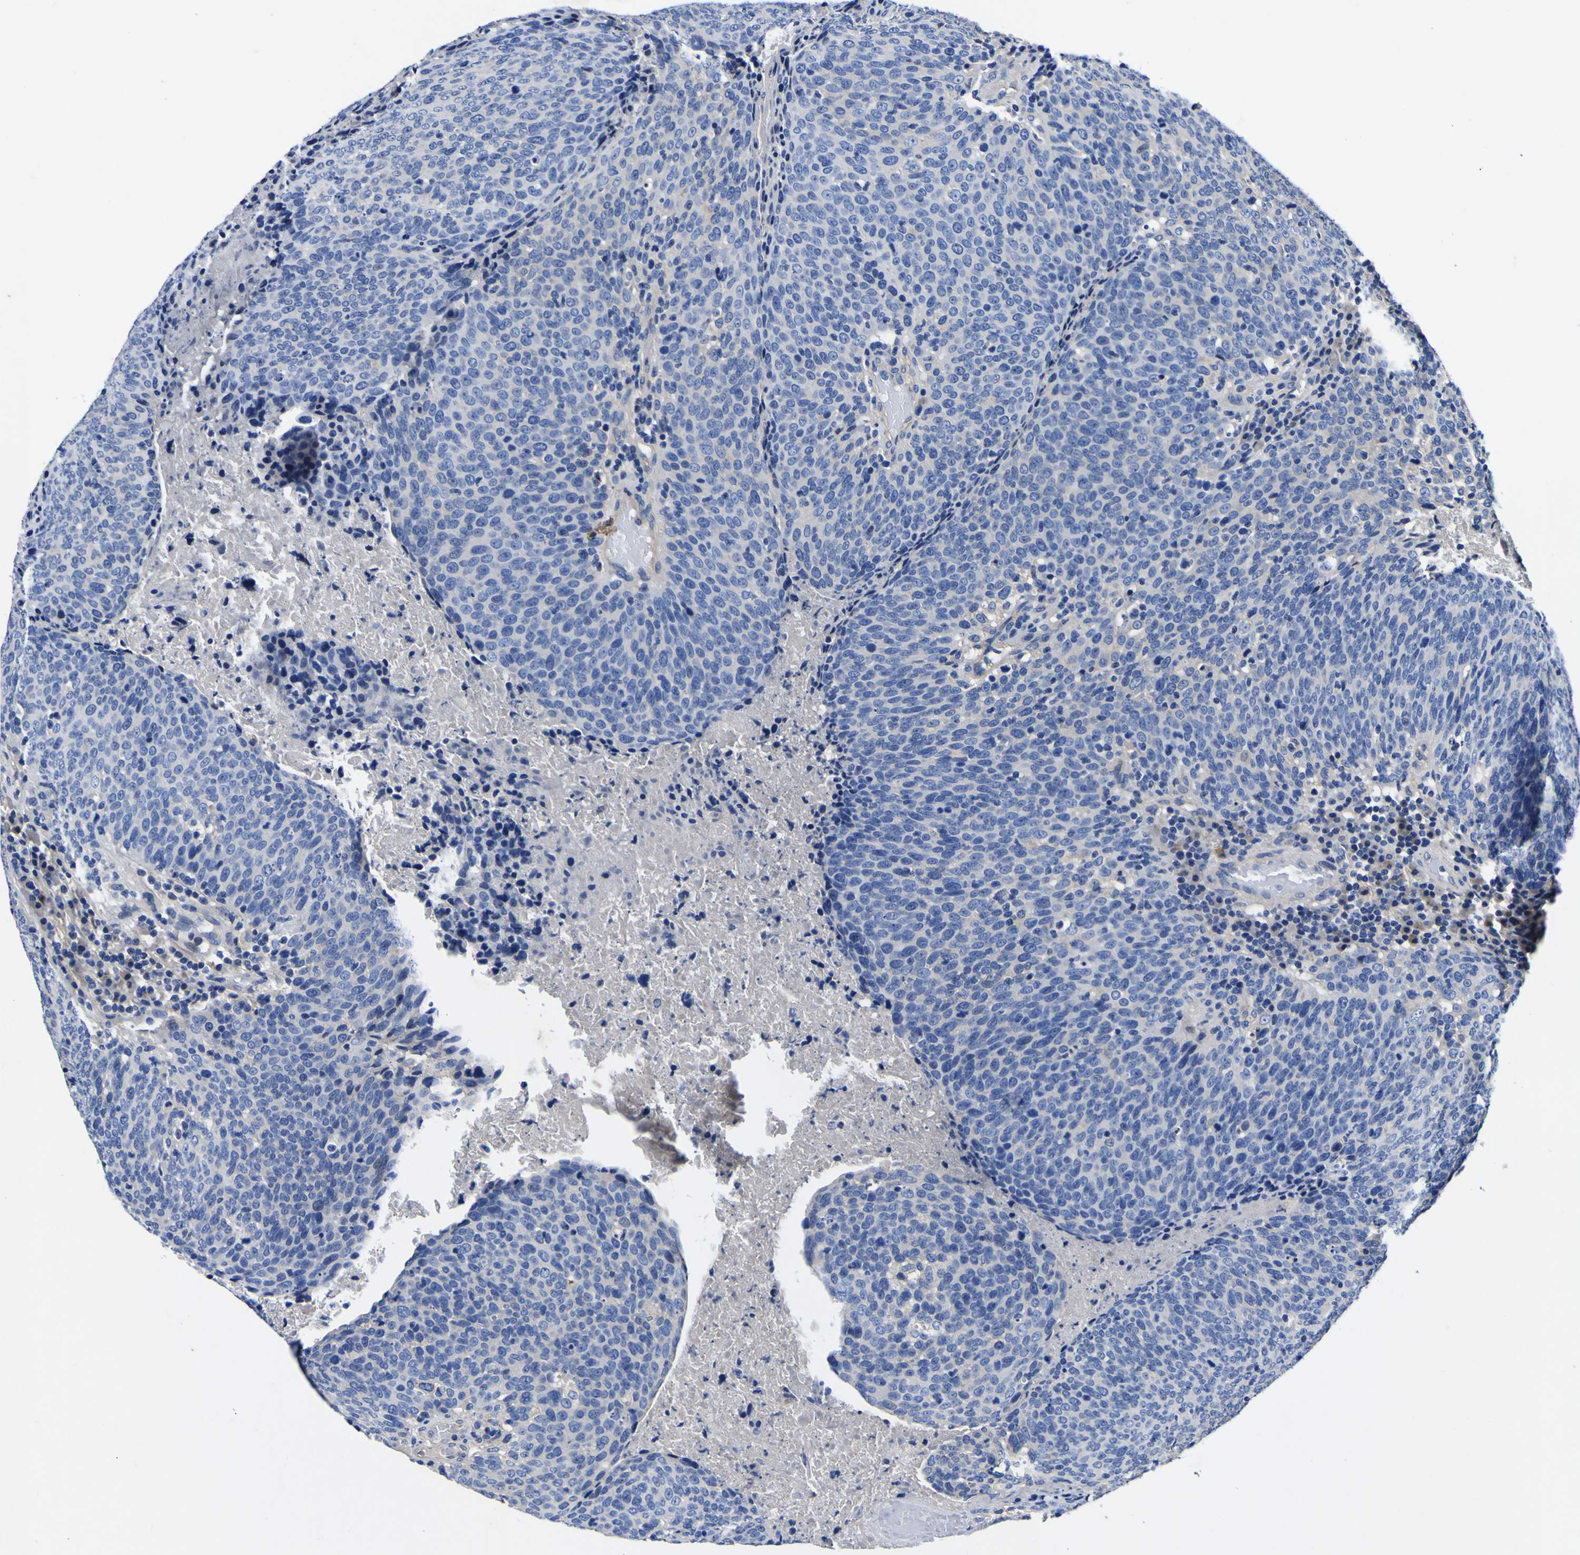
{"staining": {"intensity": "negative", "quantity": "none", "location": "none"}, "tissue": "head and neck cancer", "cell_type": "Tumor cells", "image_type": "cancer", "snomed": [{"axis": "morphology", "description": "Squamous cell carcinoma, NOS"}, {"axis": "morphology", "description": "Squamous cell carcinoma, metastatic, NOS"}, {"axis": "topography", "description": "Lymph node"}, {"axis": "topography", "description": "Head-Neck"}], "caption": "The photomicrograph displays no significant staining in tumor cells of head and neck squamous cell carcinoma.", "gene": "VASN", "patient": {"sex": "male", "age": 62}}